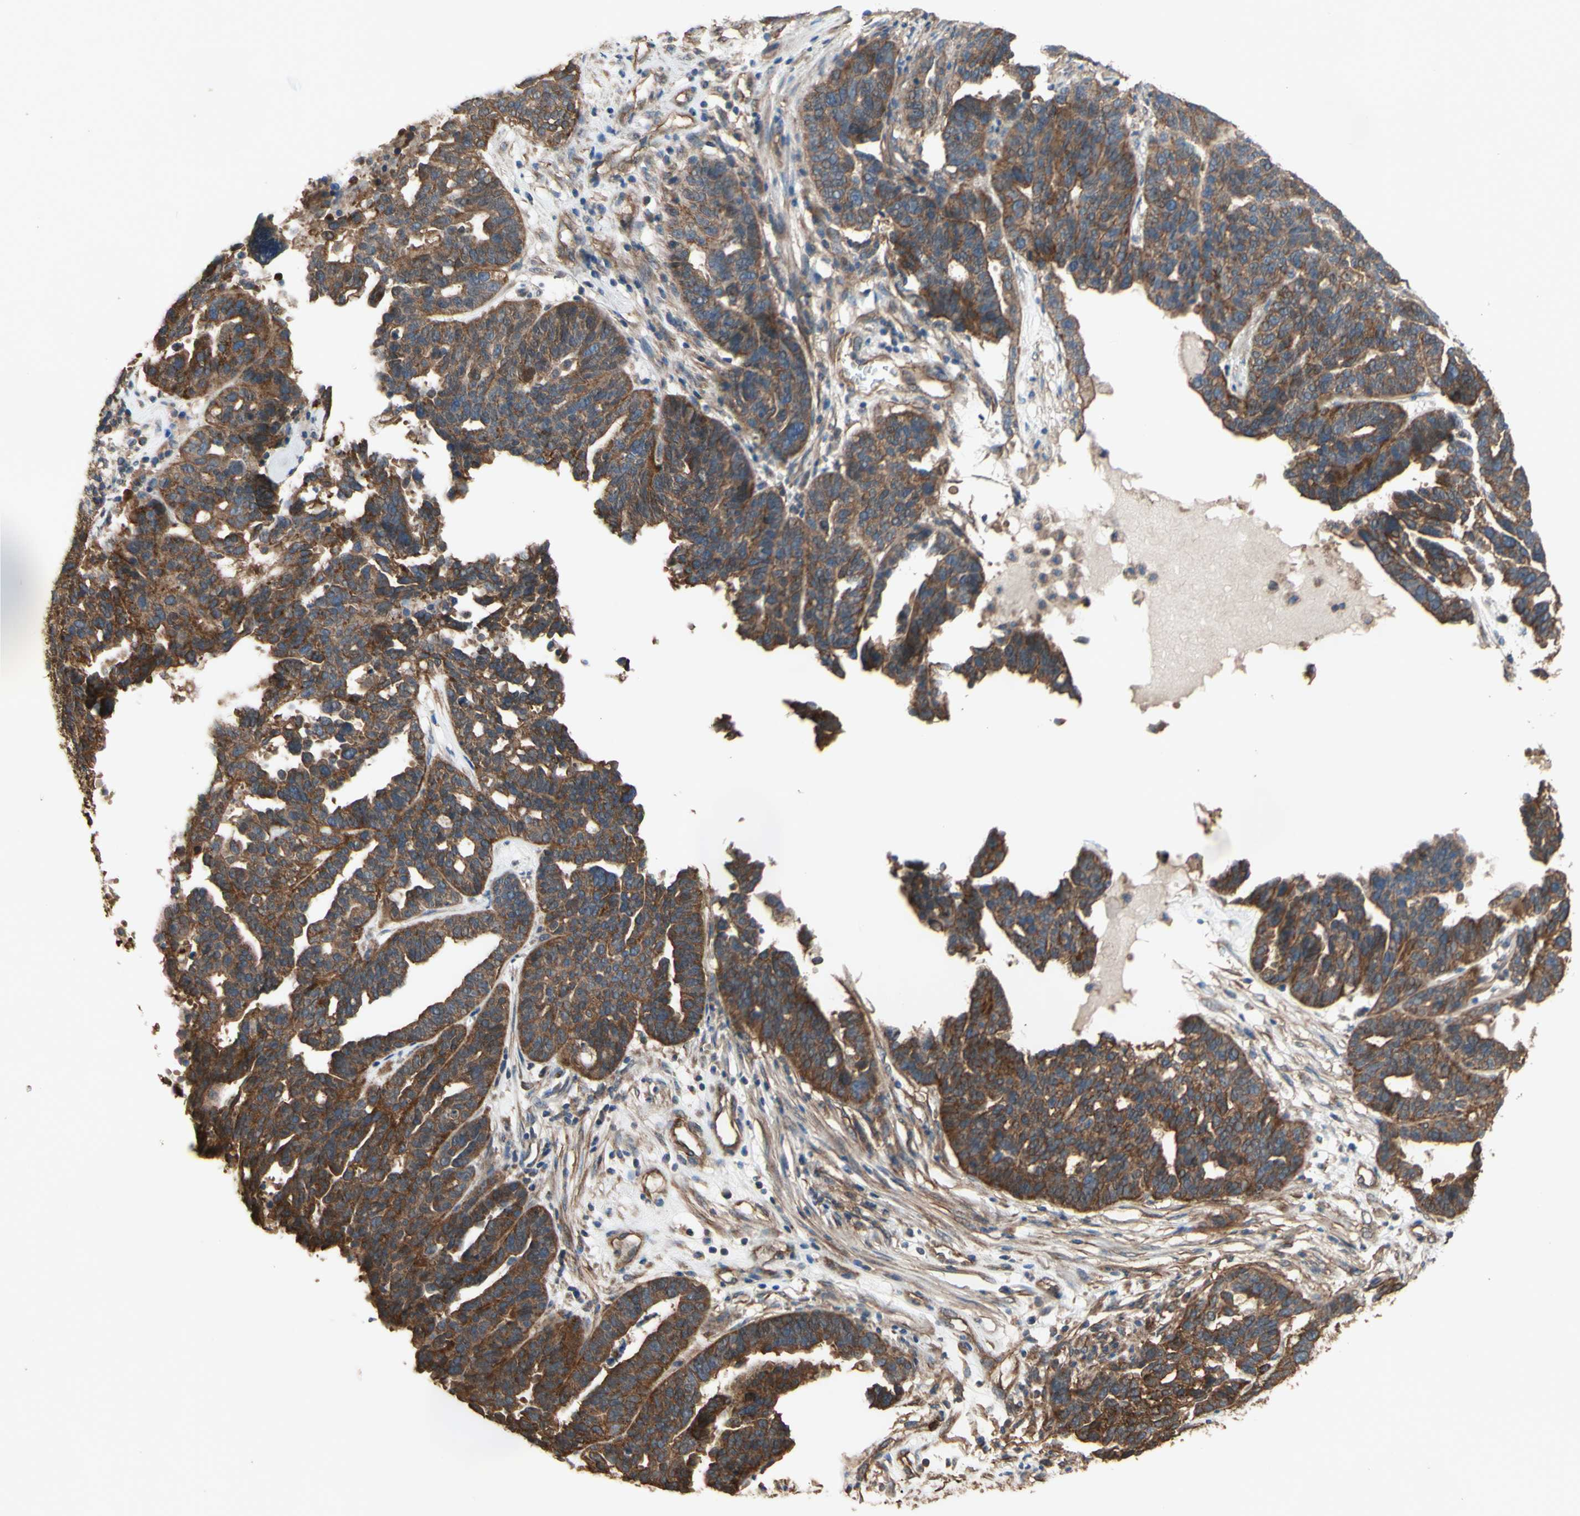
{"staining": {"intensity": "strong", "quantity": ">75%", "location": "cytoplasmic/membranous"}, "tissue": "ovarian cancer", "cell_type": "Tumor cells", "image_type": "cancer", "snomed": [{"axis": "morphology", "description": "Cystadenocarcinoma, serous, NOS"}, {"axis": "topography", "description": "Ovary"}], "caption": "Ovarian serous cystadenocarcinoma stained for a protein demonstrates strong cytoplasmic/membranous positivity in tumor cells.", "gene": "CTTN", "patient": {"sex": "female", "age": 59}}